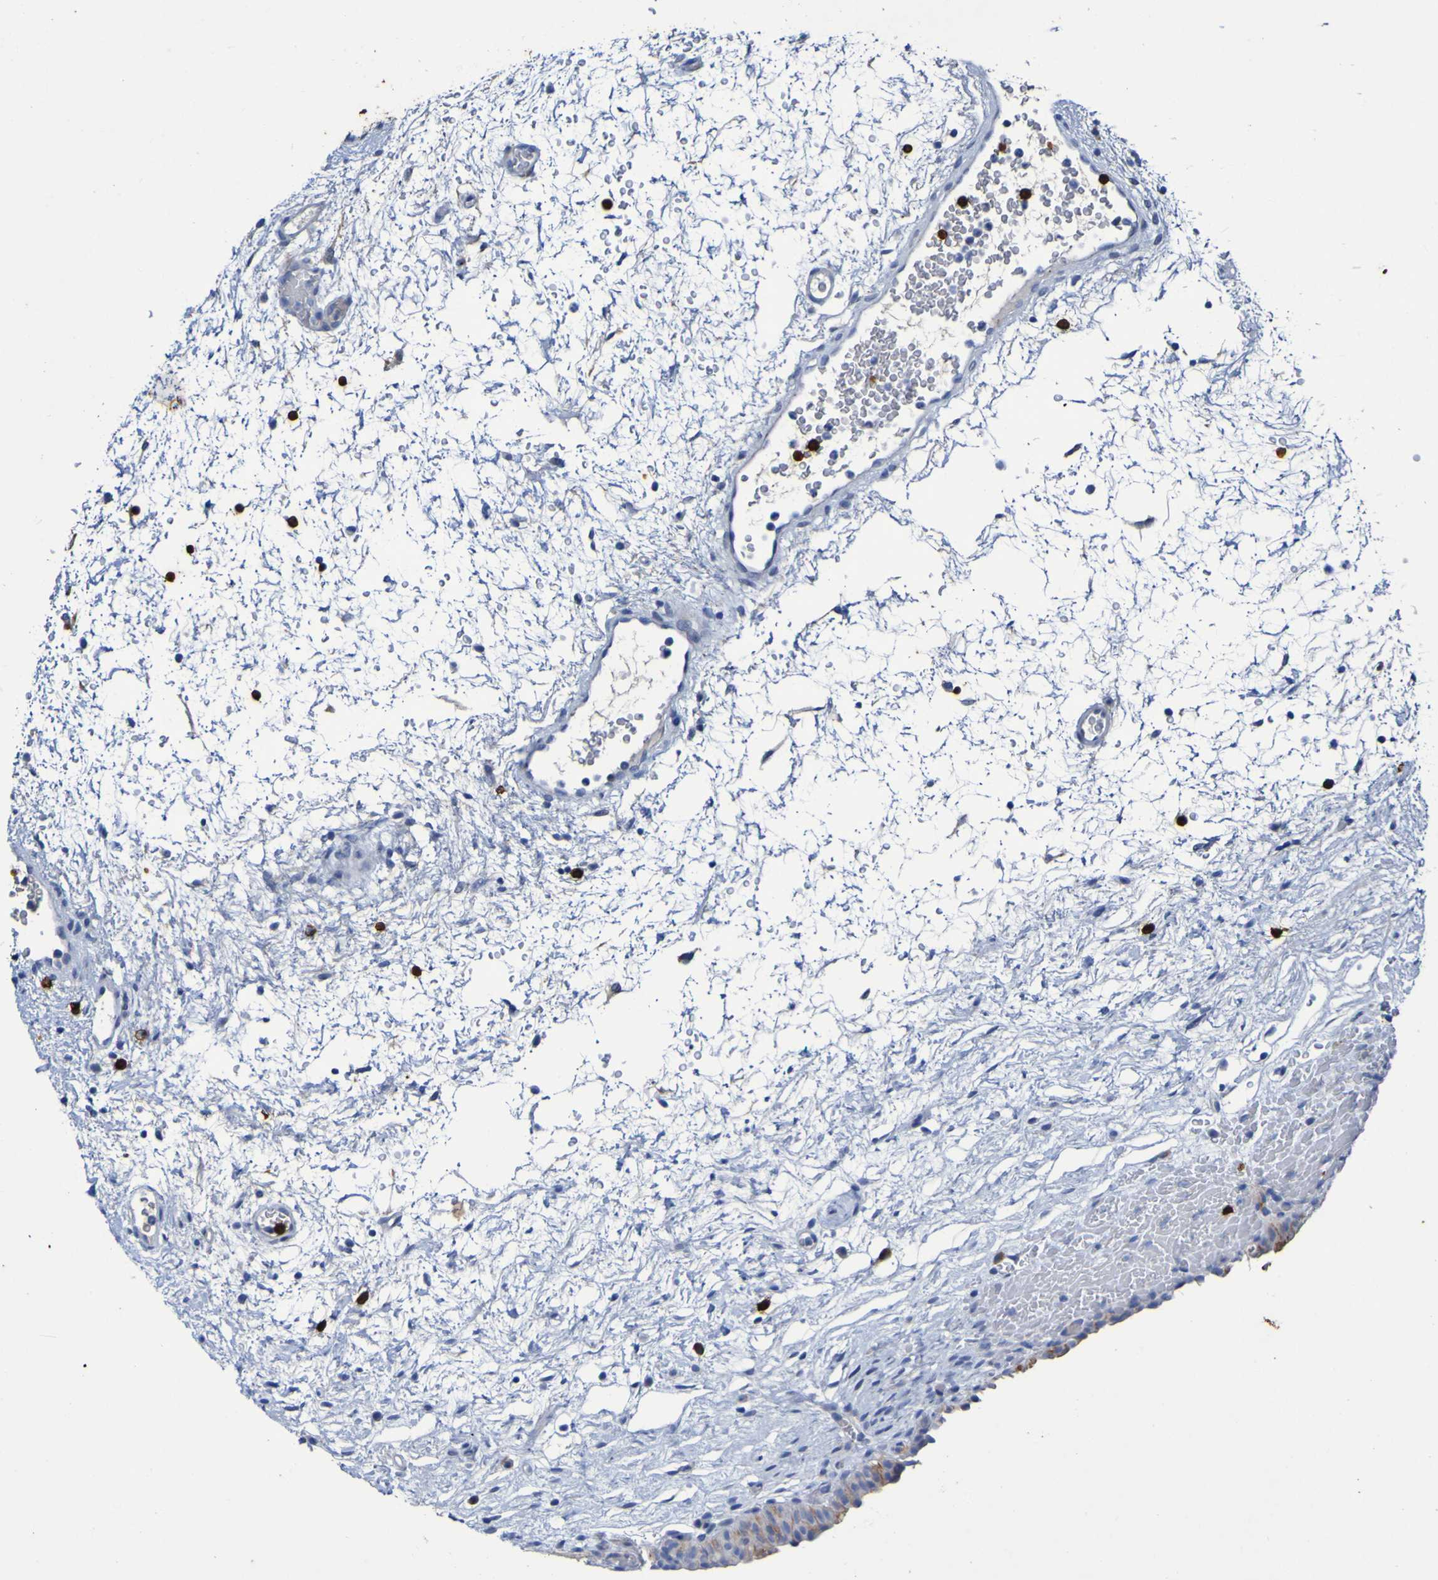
{"staining": {"intensity": "moderate", "quantity": "<25%", "location": "cytoplasmic/membranous"}, "tissue": "urinary bladder", "cell_type": "Urothelial cells", "image_type": "normal", "snomed": [{"axis": "morphology", "description": "Normal tissue, NOS"}, {"axis": "topography", "description": "Urinary bladder"}], "caption": "This photomicrograph demonstrates IHC staining of normal human urinary bladder, with low moderate cytoplasmic/membranous expression in about <25% of urothelial cells.", "gene": "C11orf24", "patient": {"sex": "male", "age": 46}}